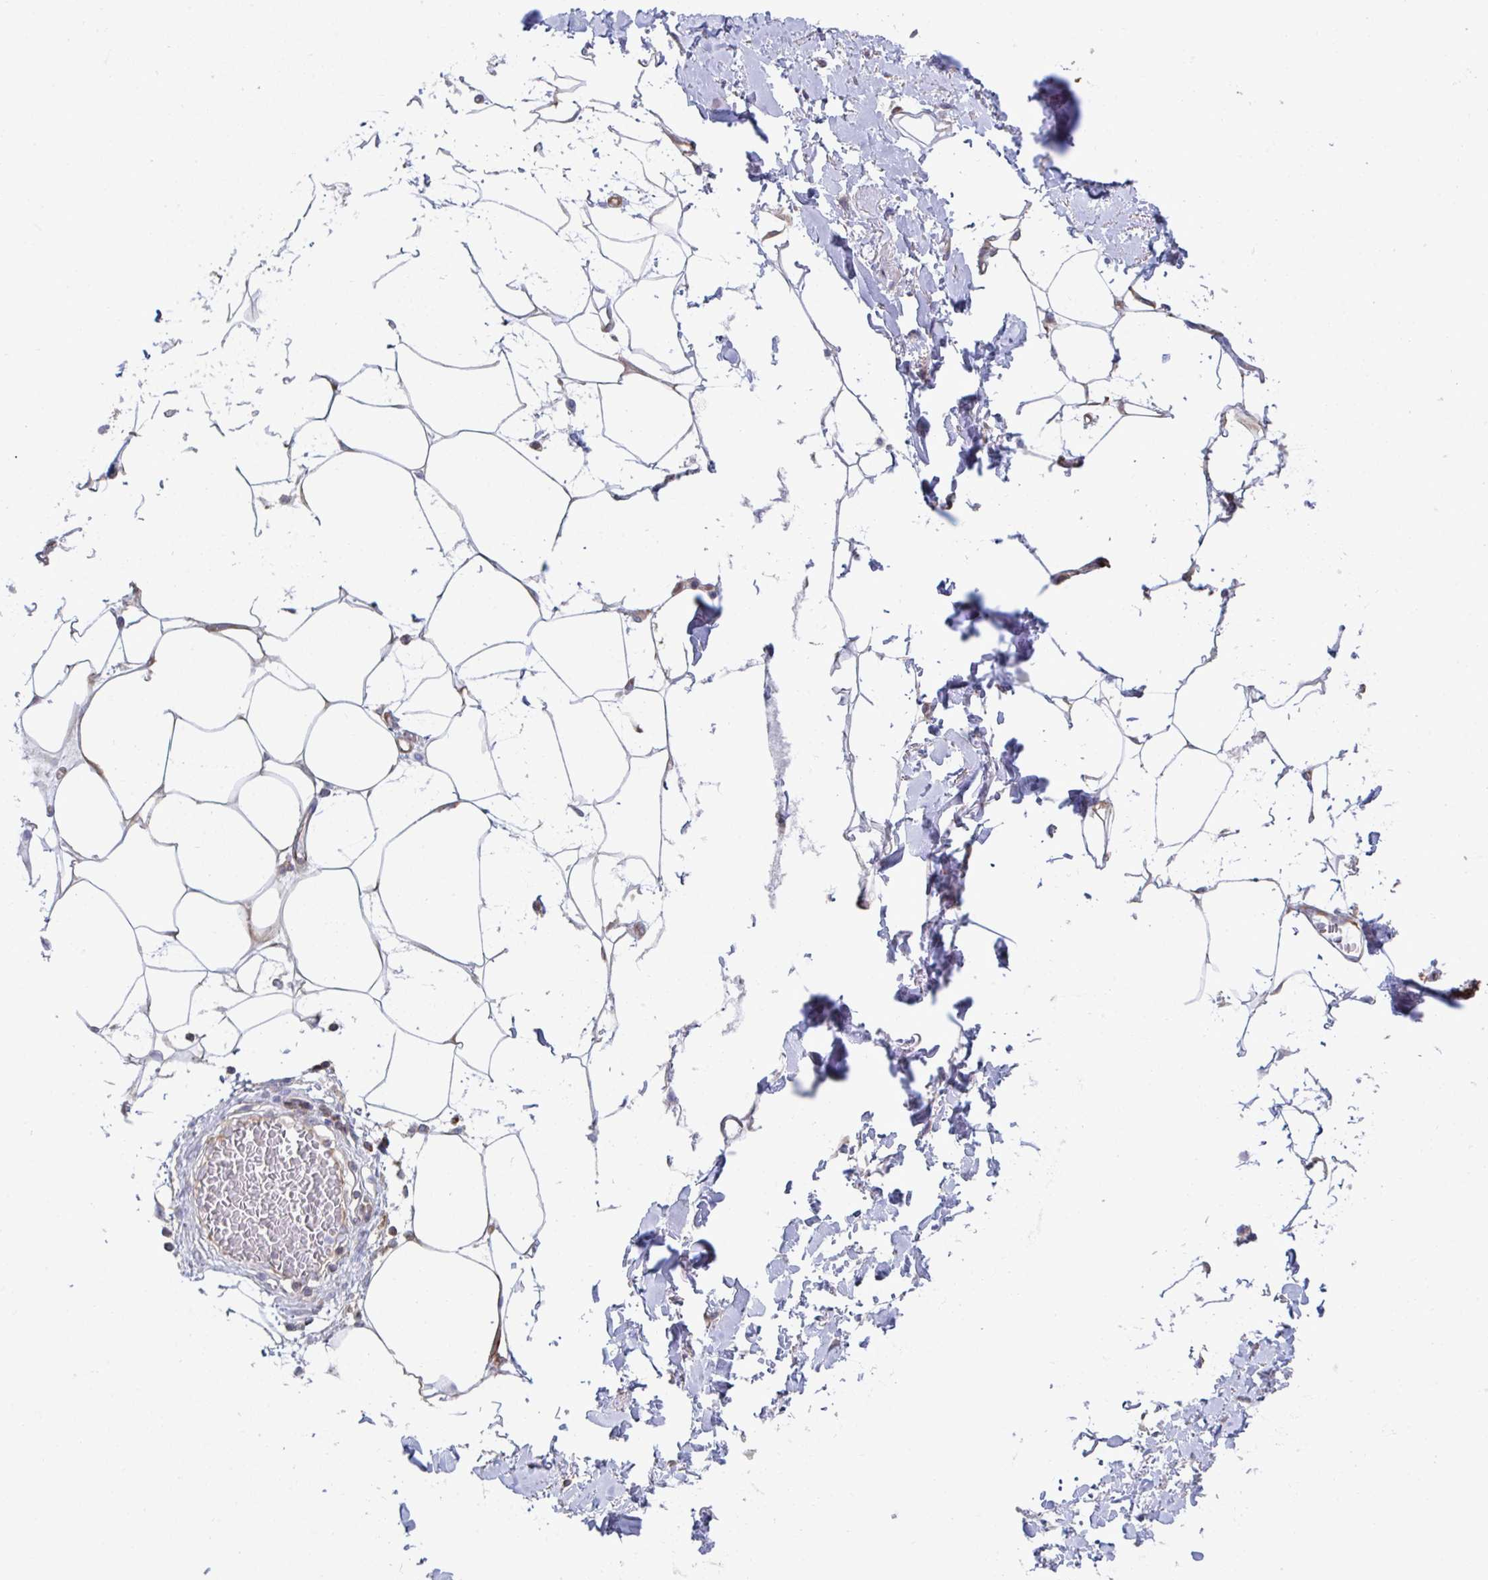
{"staining": {"intensity": "weak", "quantity": "<25%", "location": "cytoplasmic/membranous"}, "tissue": "adipose tissue", "cell_type": "Adipocytes", "image_type": "normal", "snomed": [{"axis": "morphology", "description": "Normal tissue, NOS"}, {"axis": "topography", "description": "Vagina"}, {"axis": "topography", "description": "Peripheral nerve tissue"}], "caption": "IHC micrograph of unremarkable adipose tissue: human adipose tissue stained with DAB (3,3'-diaminobenzidine) exhibits no significant protein staining in adipocytes. Brightfield microscopy of immunohistochemistry (IHC) stained with DAB (brown) and hematoxylin (blue), captured at high magnification.", "gene": "WNK1", "patient": {"sex": "female", "age": 71}}